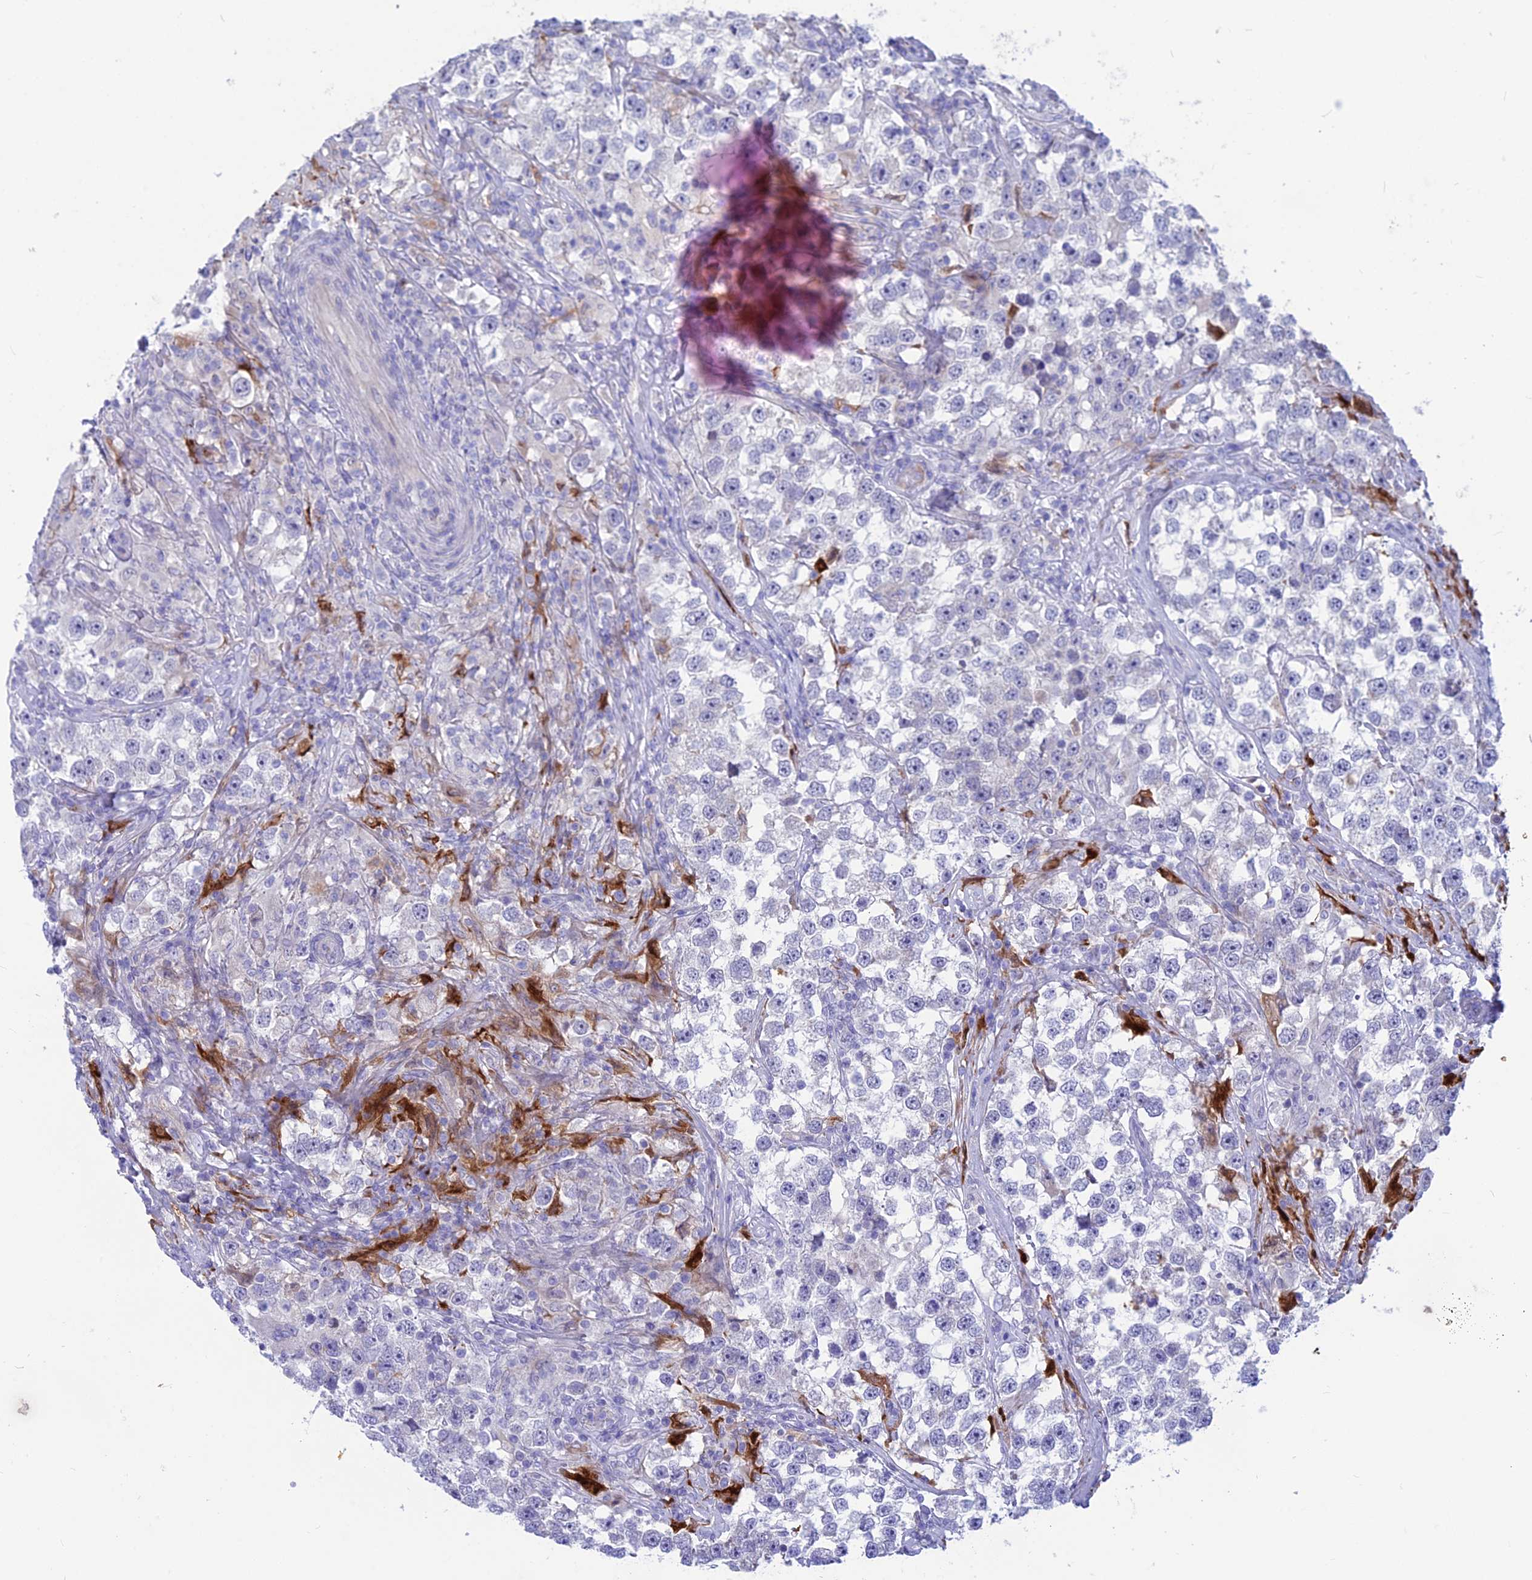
{"staining": {"intensity": "negative", "quantity": "none", "location": "none"}, "tissue": "testis cancer", "cell_type": "Tumor cells", "image_type": "cancer", "snomed": [{"axis": "morphology", "description": "Seminoma, NOS"}, {"axis": "topography", "description": "Testis"}], "caption": "Seminoma (testis) was stained to show a protein in brown. There is no significant positivity in tumor cells.", "gene": "SNTN", "patient": {"sex": "male", "age": 46}}